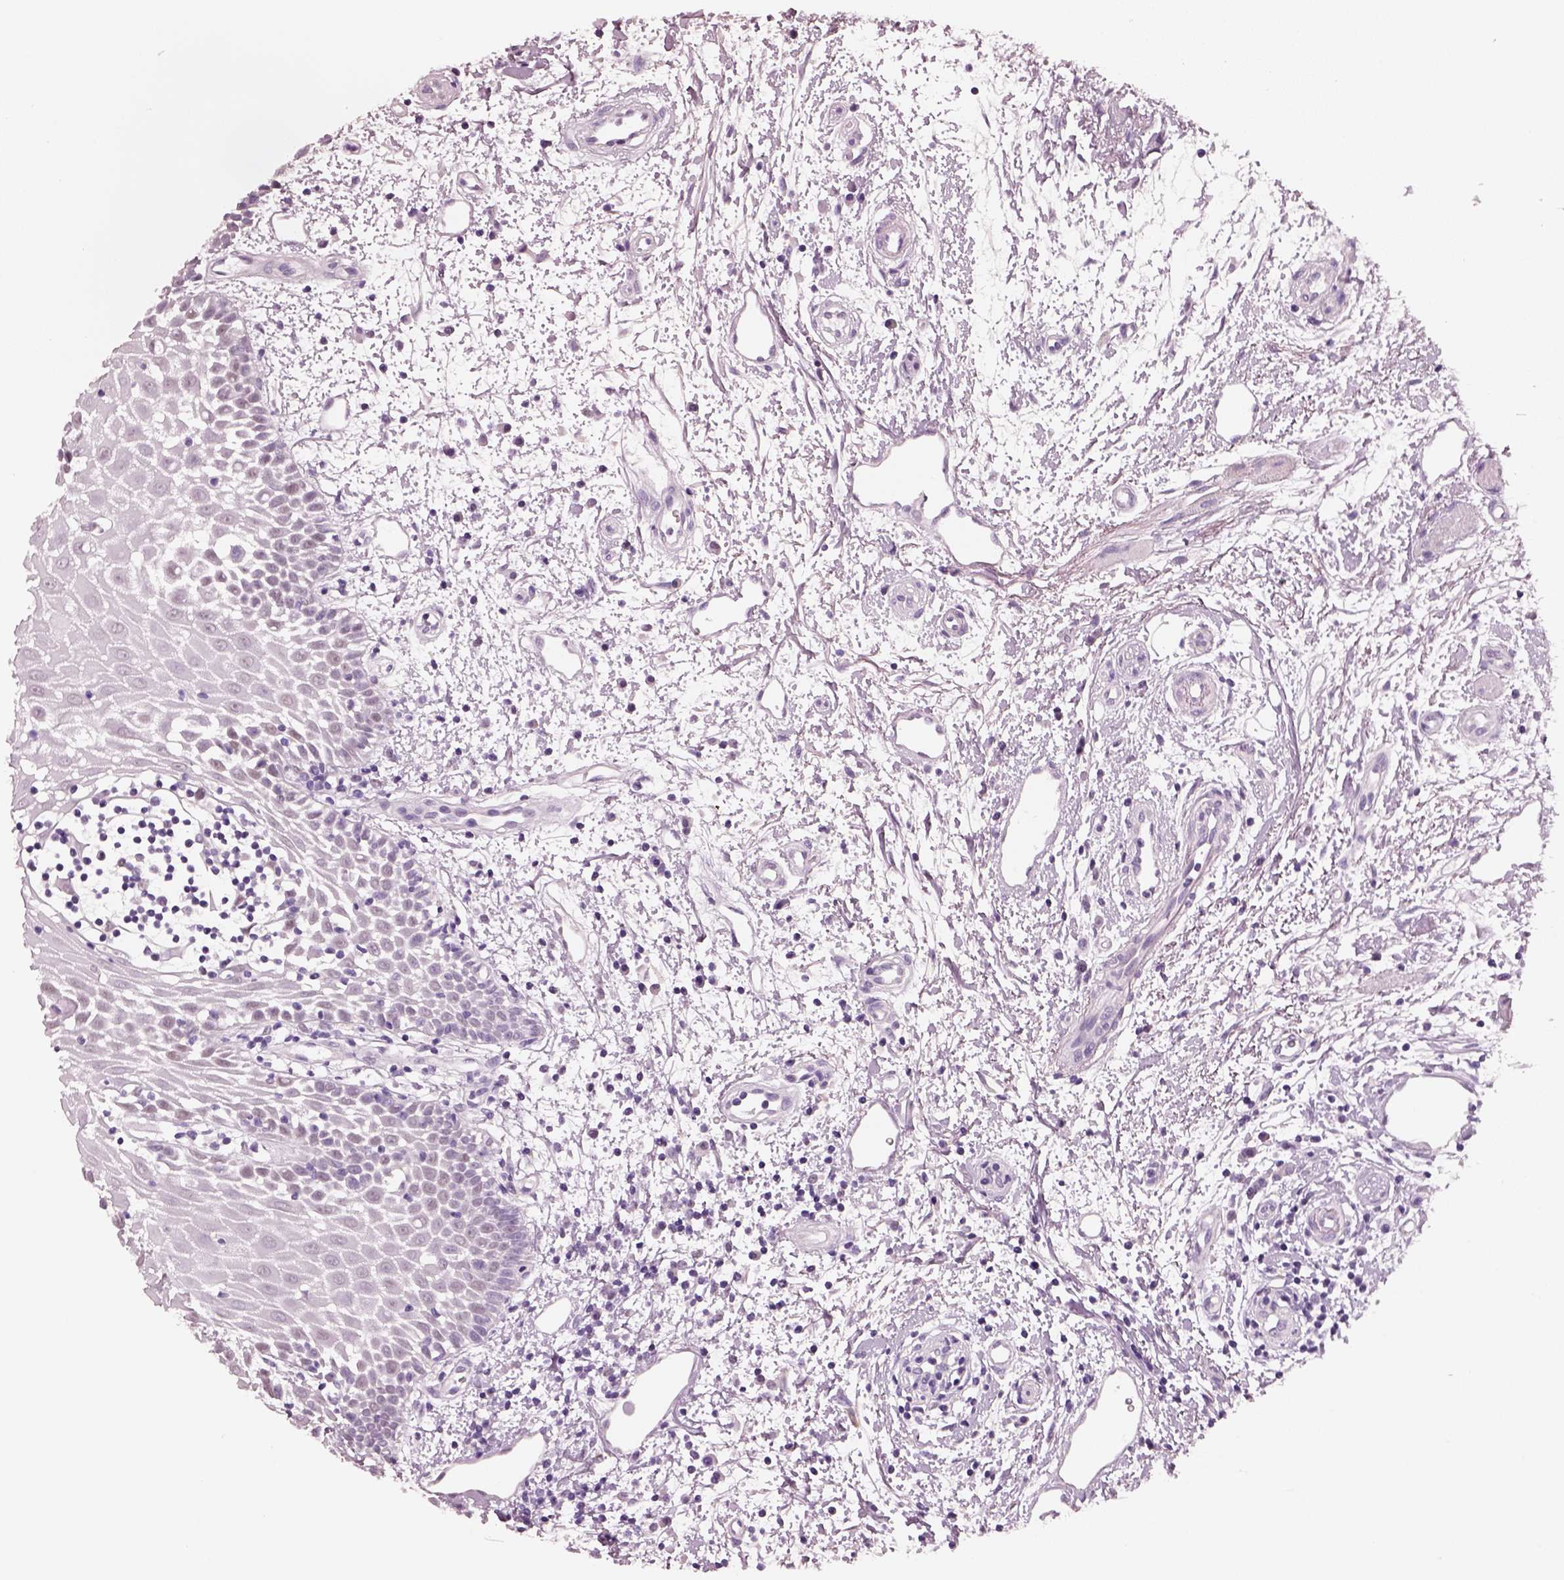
{"staining": {"intensity": "weak", "quantity": "<25%", "location": "cytoplasmic/membranous"}, "tissue": "oral mucosa", "cell_type": "Squamous epithelial cells", "image_type": "normal", "snomed": [{"axis": "morphology", "description": "Normal tissue, NOS"}, {"axis": "morphology", "description": "Squamous cell carcinoma, NOS"}, {"axis": "topography", "description": "Oral tissue"}, {"axis": "topography", "description": "Head-Neck"}], "caption": "Immunohistochemical staining of benign oral mucosa demonstrates no significant positivity in squamous epithelial cells. (Brightfield microscopy of DAB (3,3'-diaminobenzidine) IHC at high magnification).", "gene": "ELSPBP1", "patient": {"sex": "female", "age": 75}}